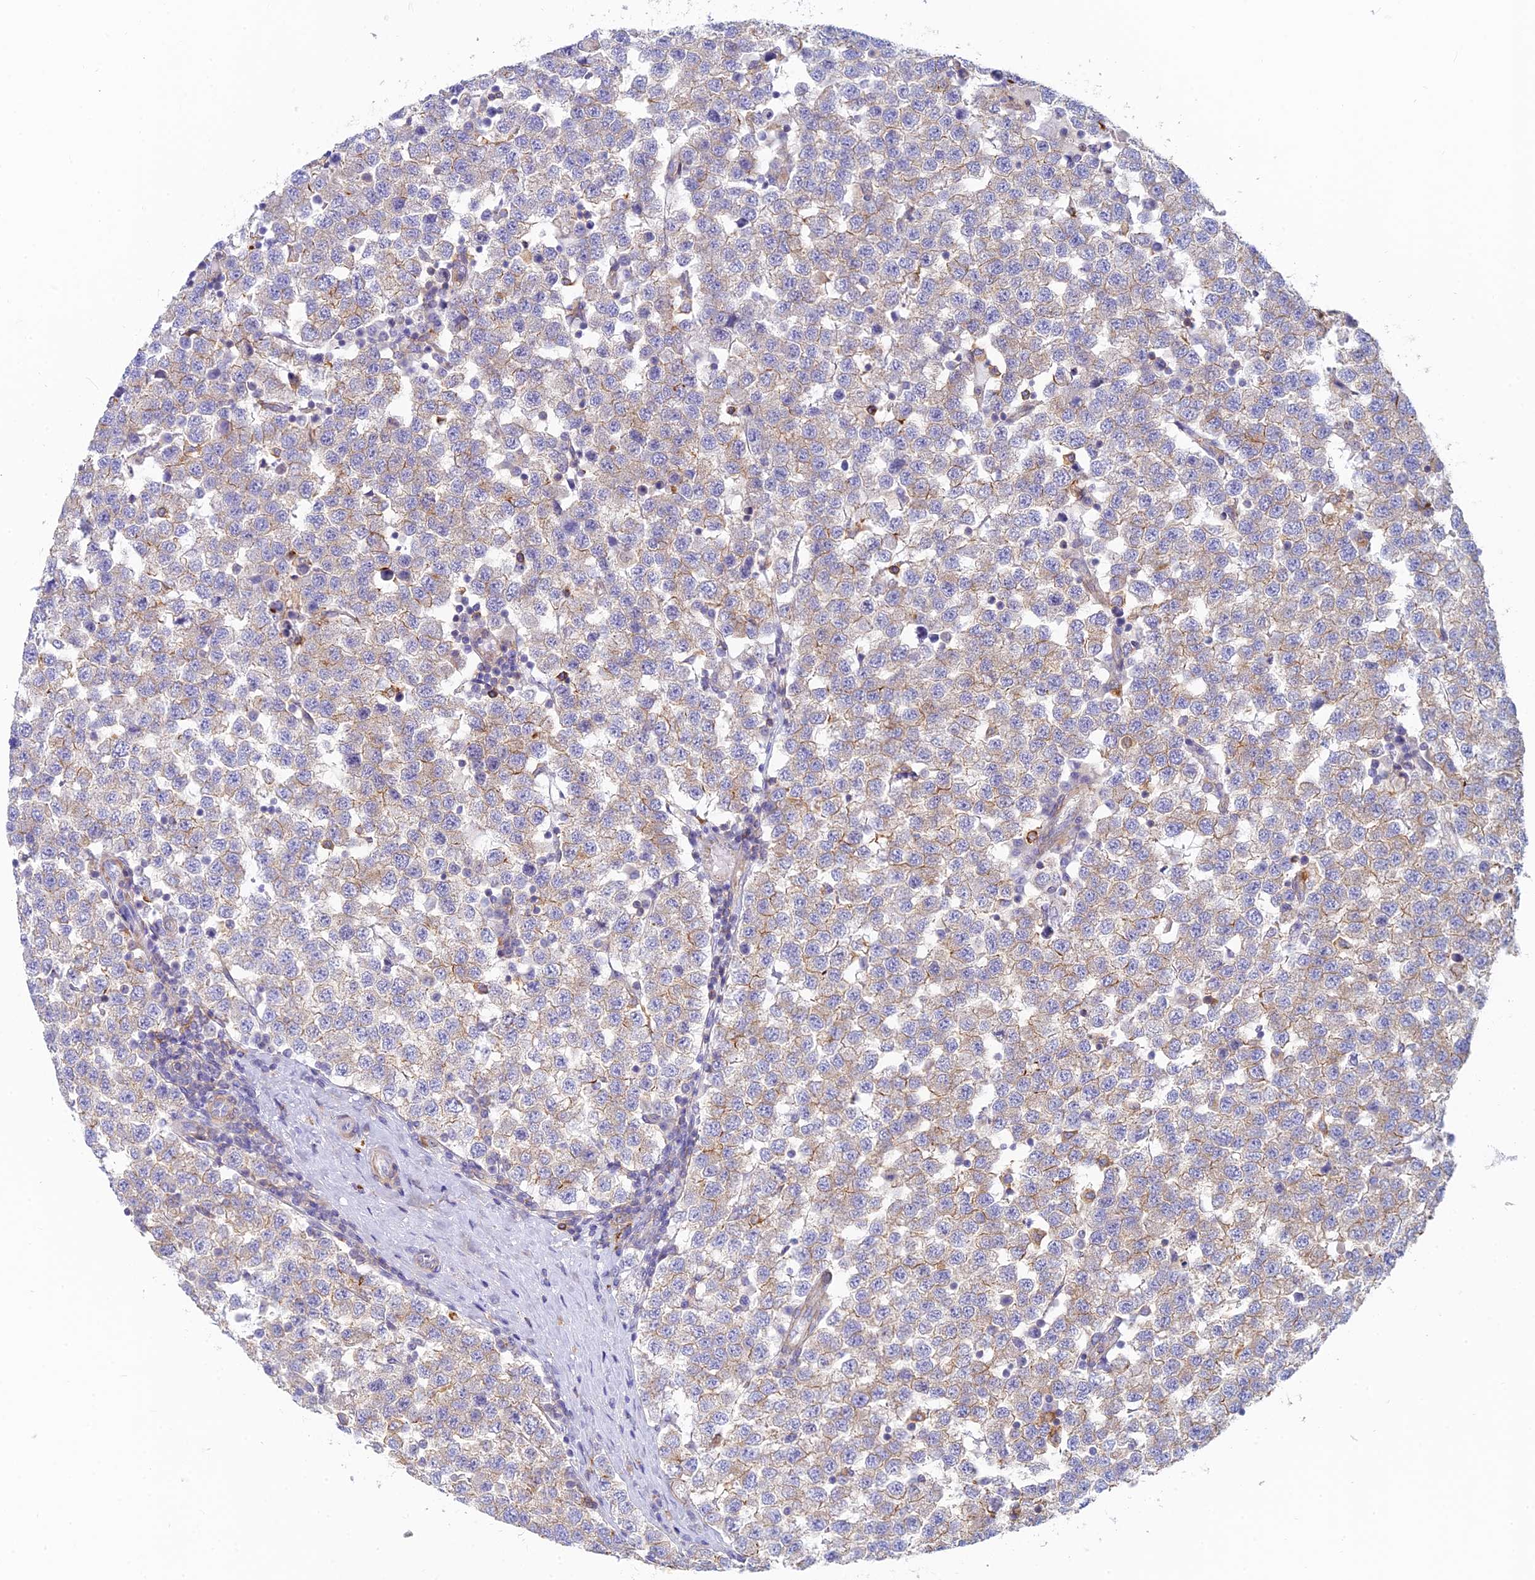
{"staining": {"intensity": "moderate", "quantity": "25%-75%", "location": "cytoplasmic/membranous"}, "tissue": "testis cancer", "cell_type": "Tumor cells", "image_type": "cancer", "snomed": [{"axis": "morphology", "description": "Seminoma, NOS"}, {"axis": "topography", "description": "Testis"}], "caption": "Seminoma (testis) stained with a protein marker shows moderate staining in tumor cells.", "gene": "STRN4", "patient": {"sex": "male", "age": 34}}